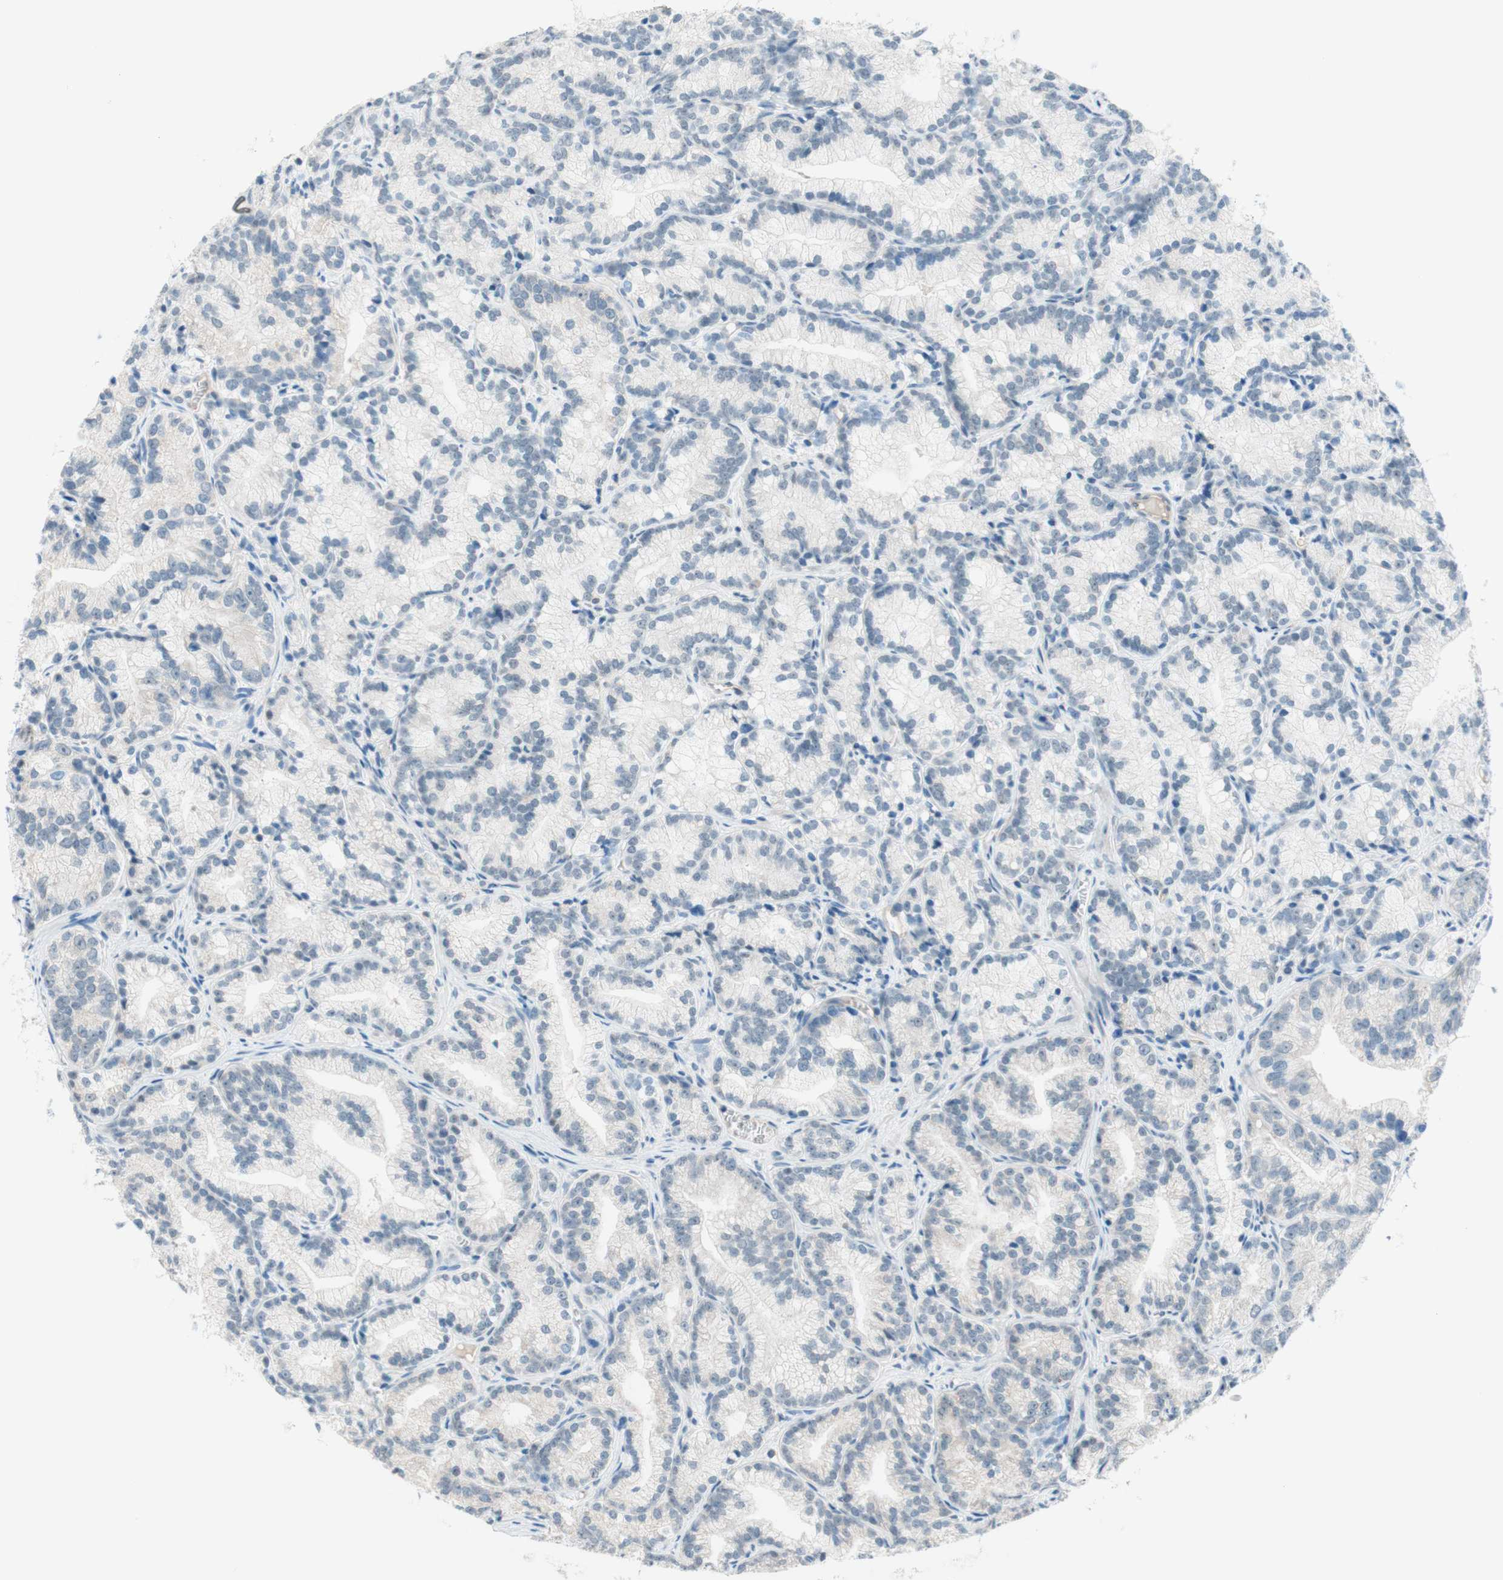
{"staining": {"intensity": "negative", "quantity": "none", "location": "none"}, "tissue": "prostate cancer", "cell_type": "Tumor cells", "image_type": "cancer", "snomed": [{"axis": "morphology", "description": "Adenocarcinoma, Low grade"}, {"axis": "topography", "description": "Prostate"}], "caption": "DAB (3,3'-diaminobenzidine) immunohistochemical staining of human prostate adenocarcinoma (low-grade) displays no significant staining in tumor cells.", "gene": "JPH1", "patient": {"sex": "male", "age": 89}}